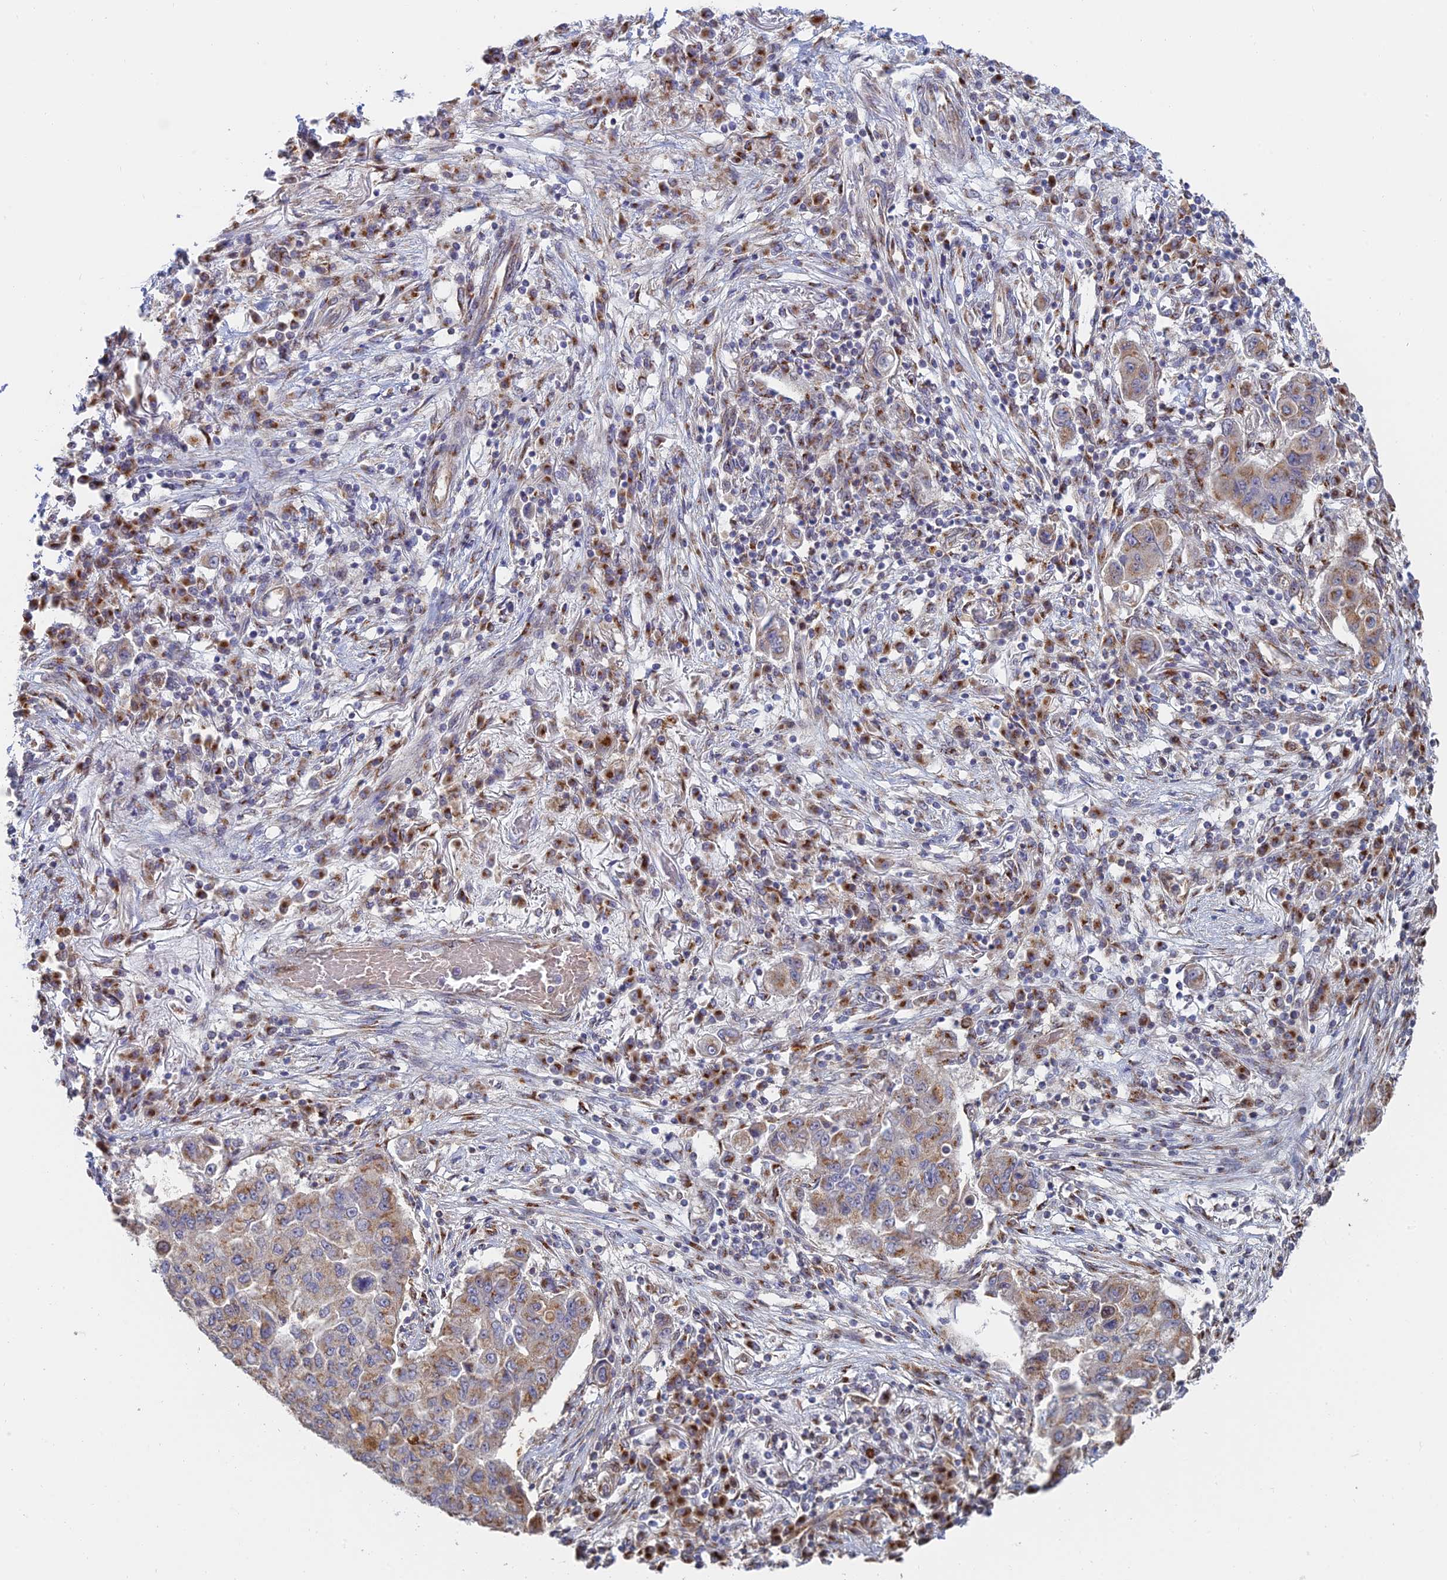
{"staining": {"intensity": "moderate", "quantity": ">75%", "location": "cytoplasmic/membranous"}, "tissue": "lung cancer", "cell_type": "Tumor cells", "image_type": "cancer", "snomed": [{"axis": "morphology", "description": "Squamous cell carcinoma, NOS"}, {"axis": "topography", "description": "Lung"}], "caption": "A micrograph showing moderate cytoplasmic/membranous staining in approximately >75% of tumor cells in lung cancer, as visualized by brown immunohistochemical staining.", "gene": "HS2ST1", "patient": {"sex": "male", "age": 74}}